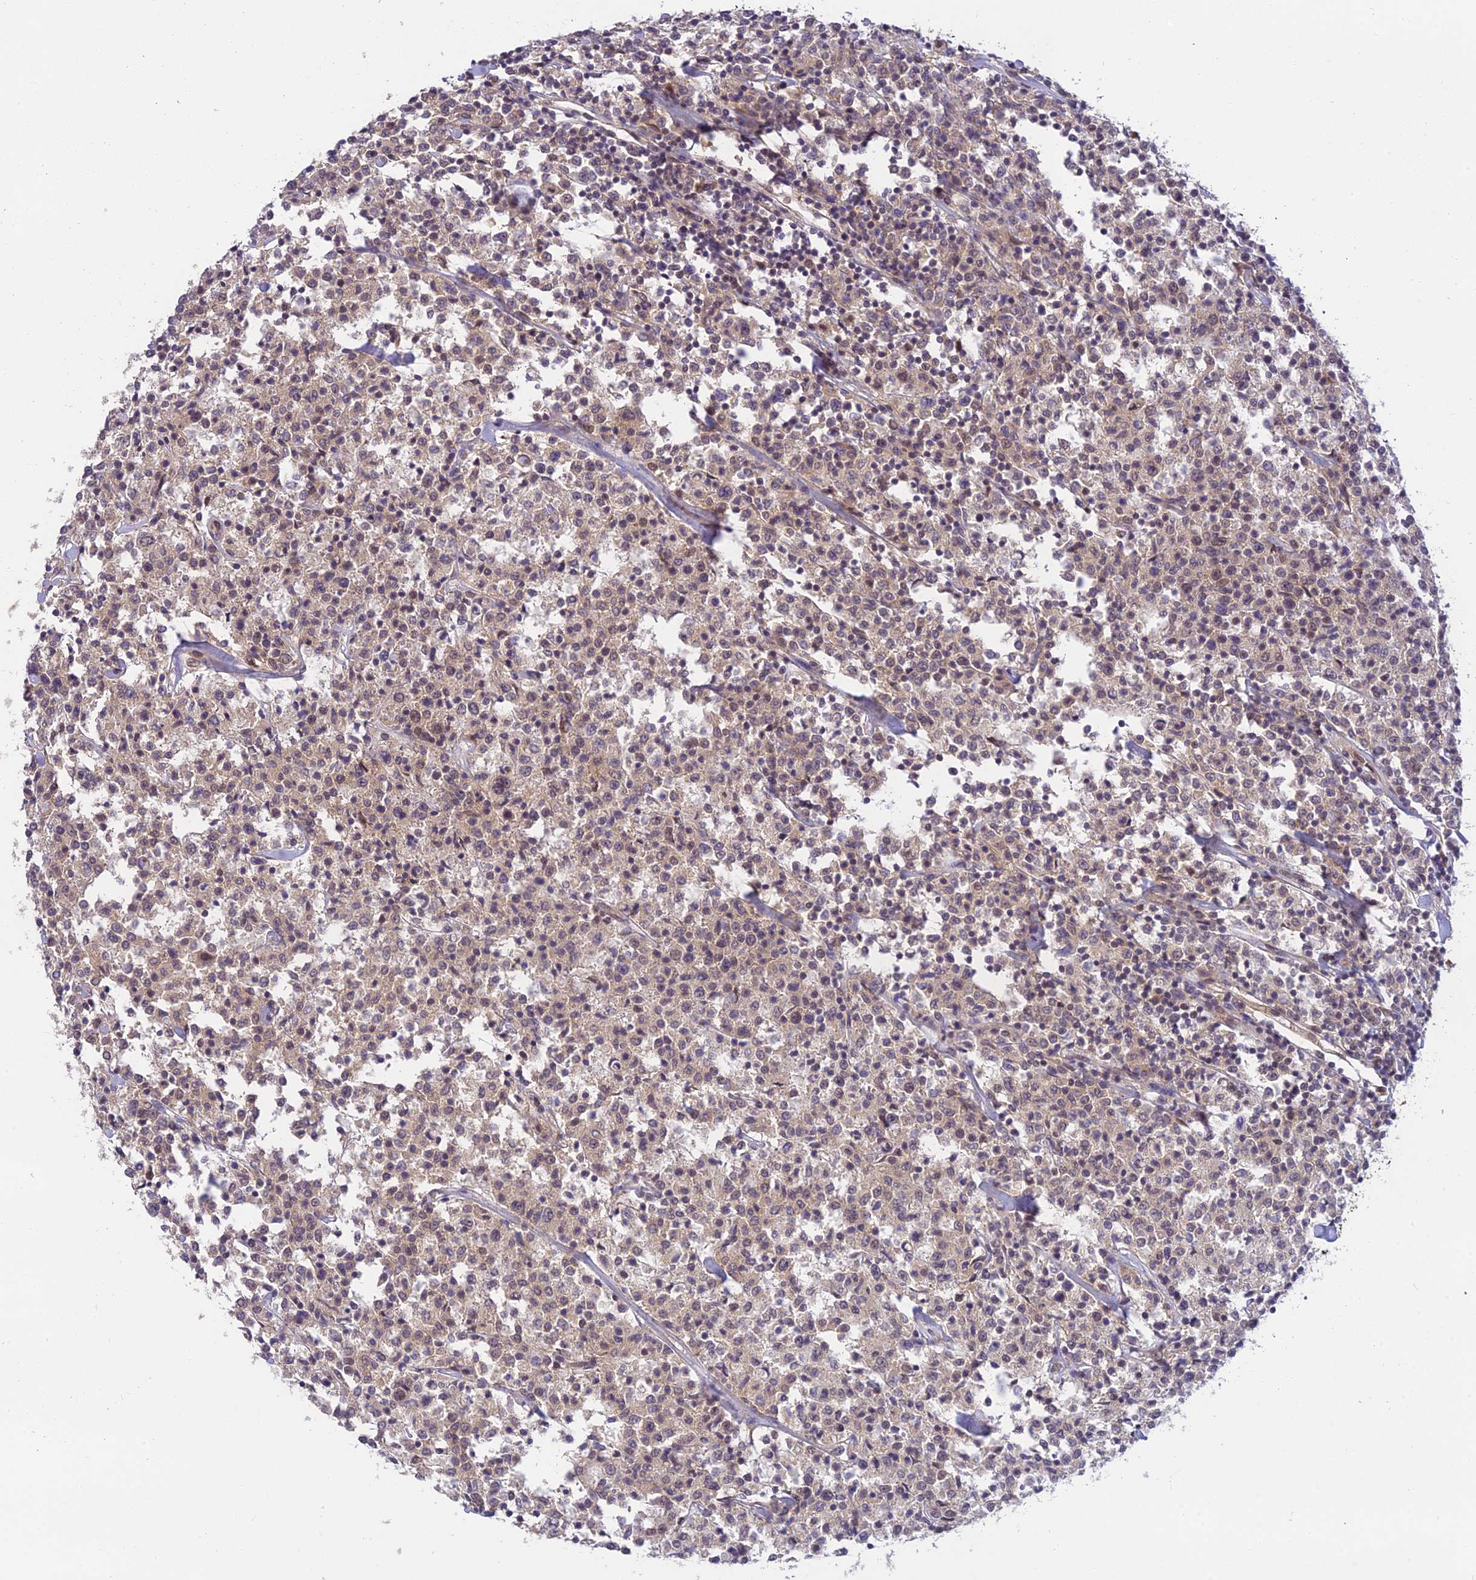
{"staining": {"intensity": "weak", "quantity": "25%-75%", "location": "cytoplasmic/membranous"}, "tissue": "lymphoma", "cell_type": "Tumor cells", "image_type": "cancer", "snomed": [{"axis": "morphology", "description": "Malignant lymphoma, non-Hodgkin's type, Low grade"}, {"axis": "topography", "description": "Small intestine"}], "caption": "Protein expression analysis of lymphoma exhibits weak cytoplasmic/membranous staining in approximately 25%-75% of tumor cells. The staining was performed using DAB to visualize the protein expression in brown, while the nuclei were stained in blue with hematoxylin (Magnification: 20x).", "gene": "SKIC8", "patient": {"sex": "female", "age": 59}}